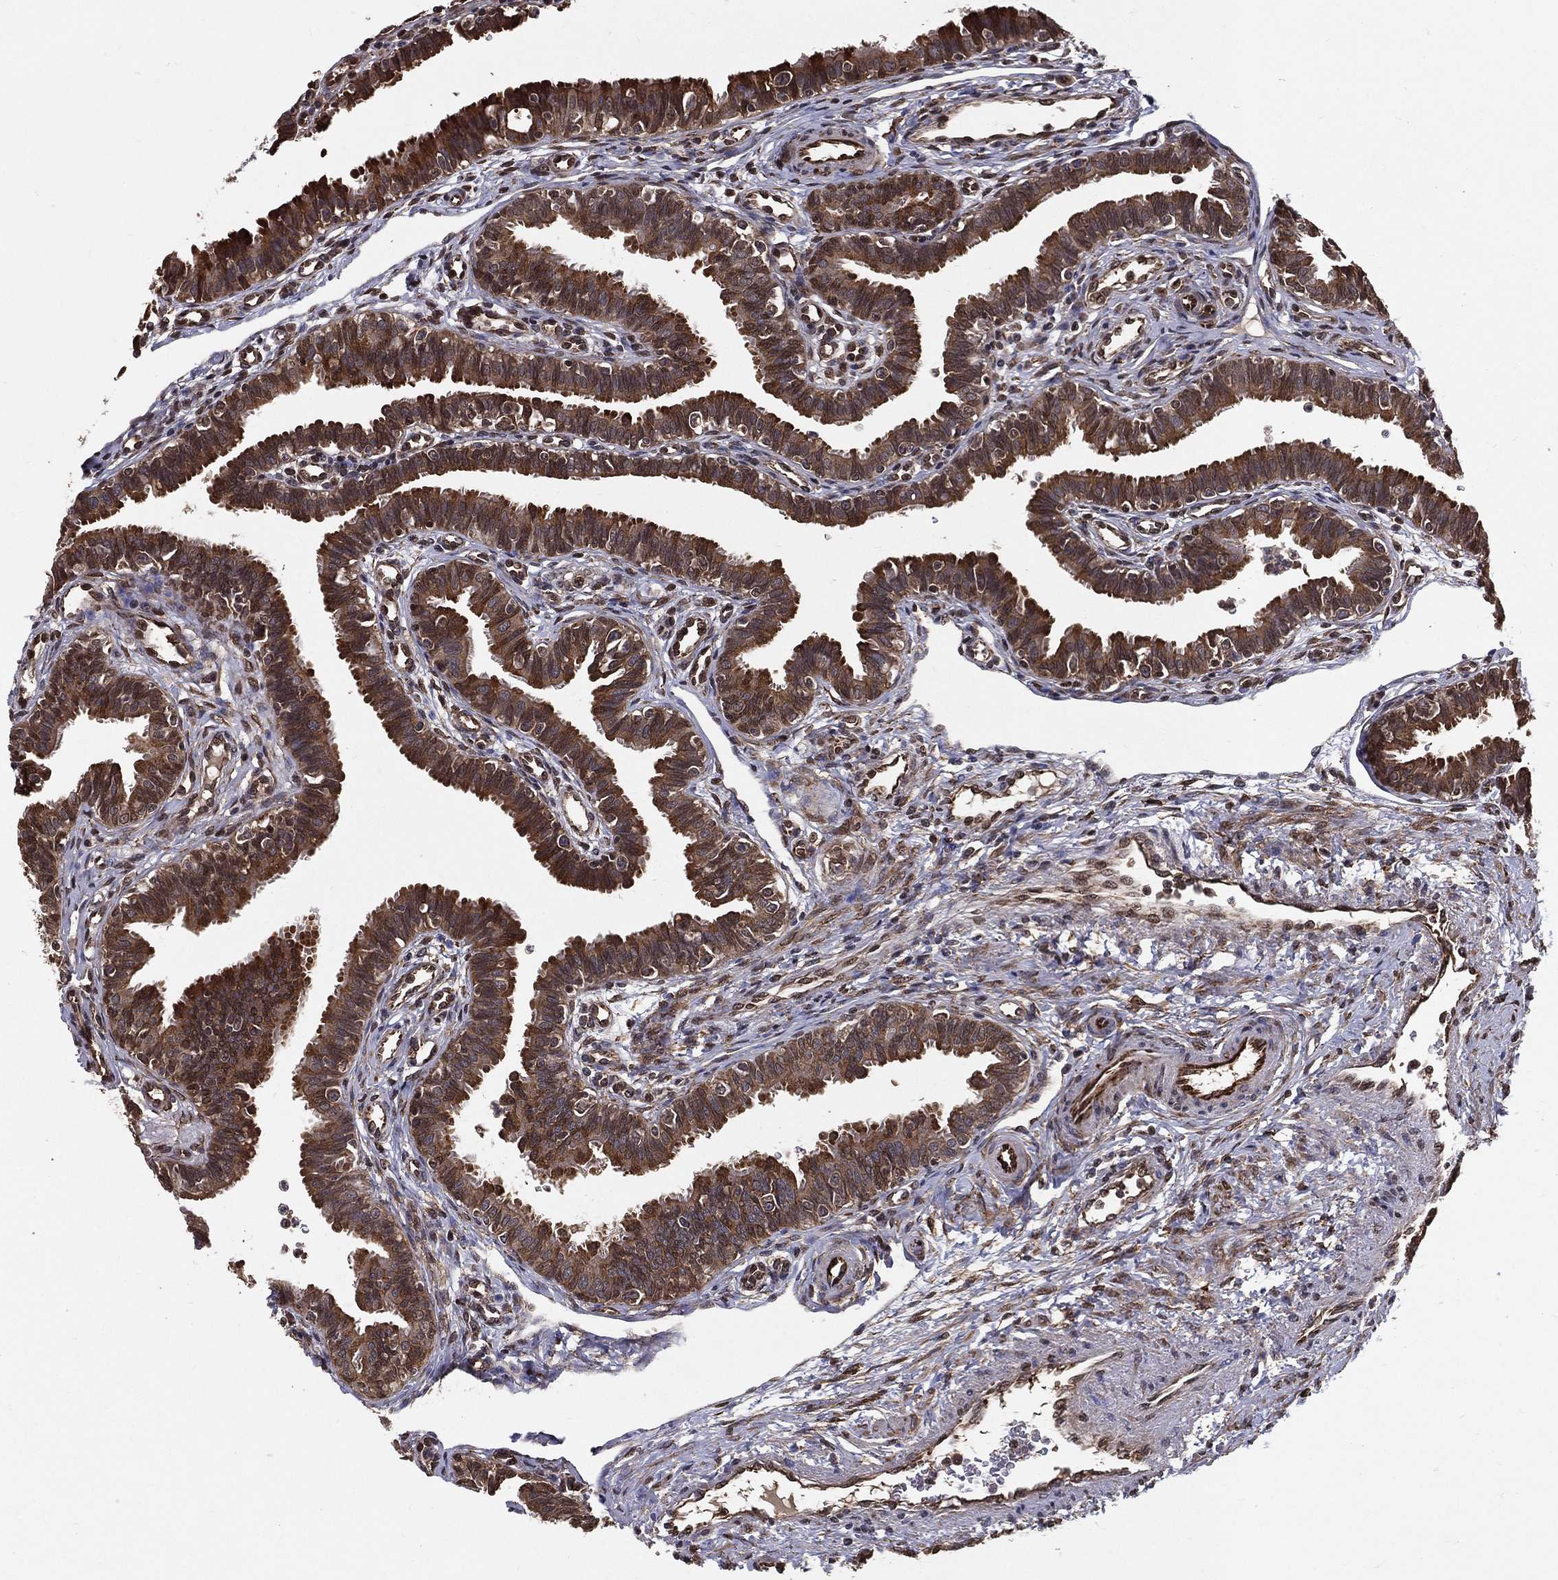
{"staining": {"intensity": "strong", "quantity": "25%-75%", "location": "cytoplasmic/membranous"}, "tissue": "fallopian tube", "cell_type": "Glandular cells", "image_type": "normal", "snomed": [{"axis": "morphology", "description": "Normal tissue, NOS"}, {"axis": "topography", "description": "Fallopian tube"}], "caption": "Benign fallopian tube was stained to show a protein in brown. There is high levels of strong cytoplasmic/membranous positivity in approximately 25%-75% of glandular cells. Nuclei are stained in blue.", "gene": "CERS2", "patient": {"sex": "female", "age": 36}}